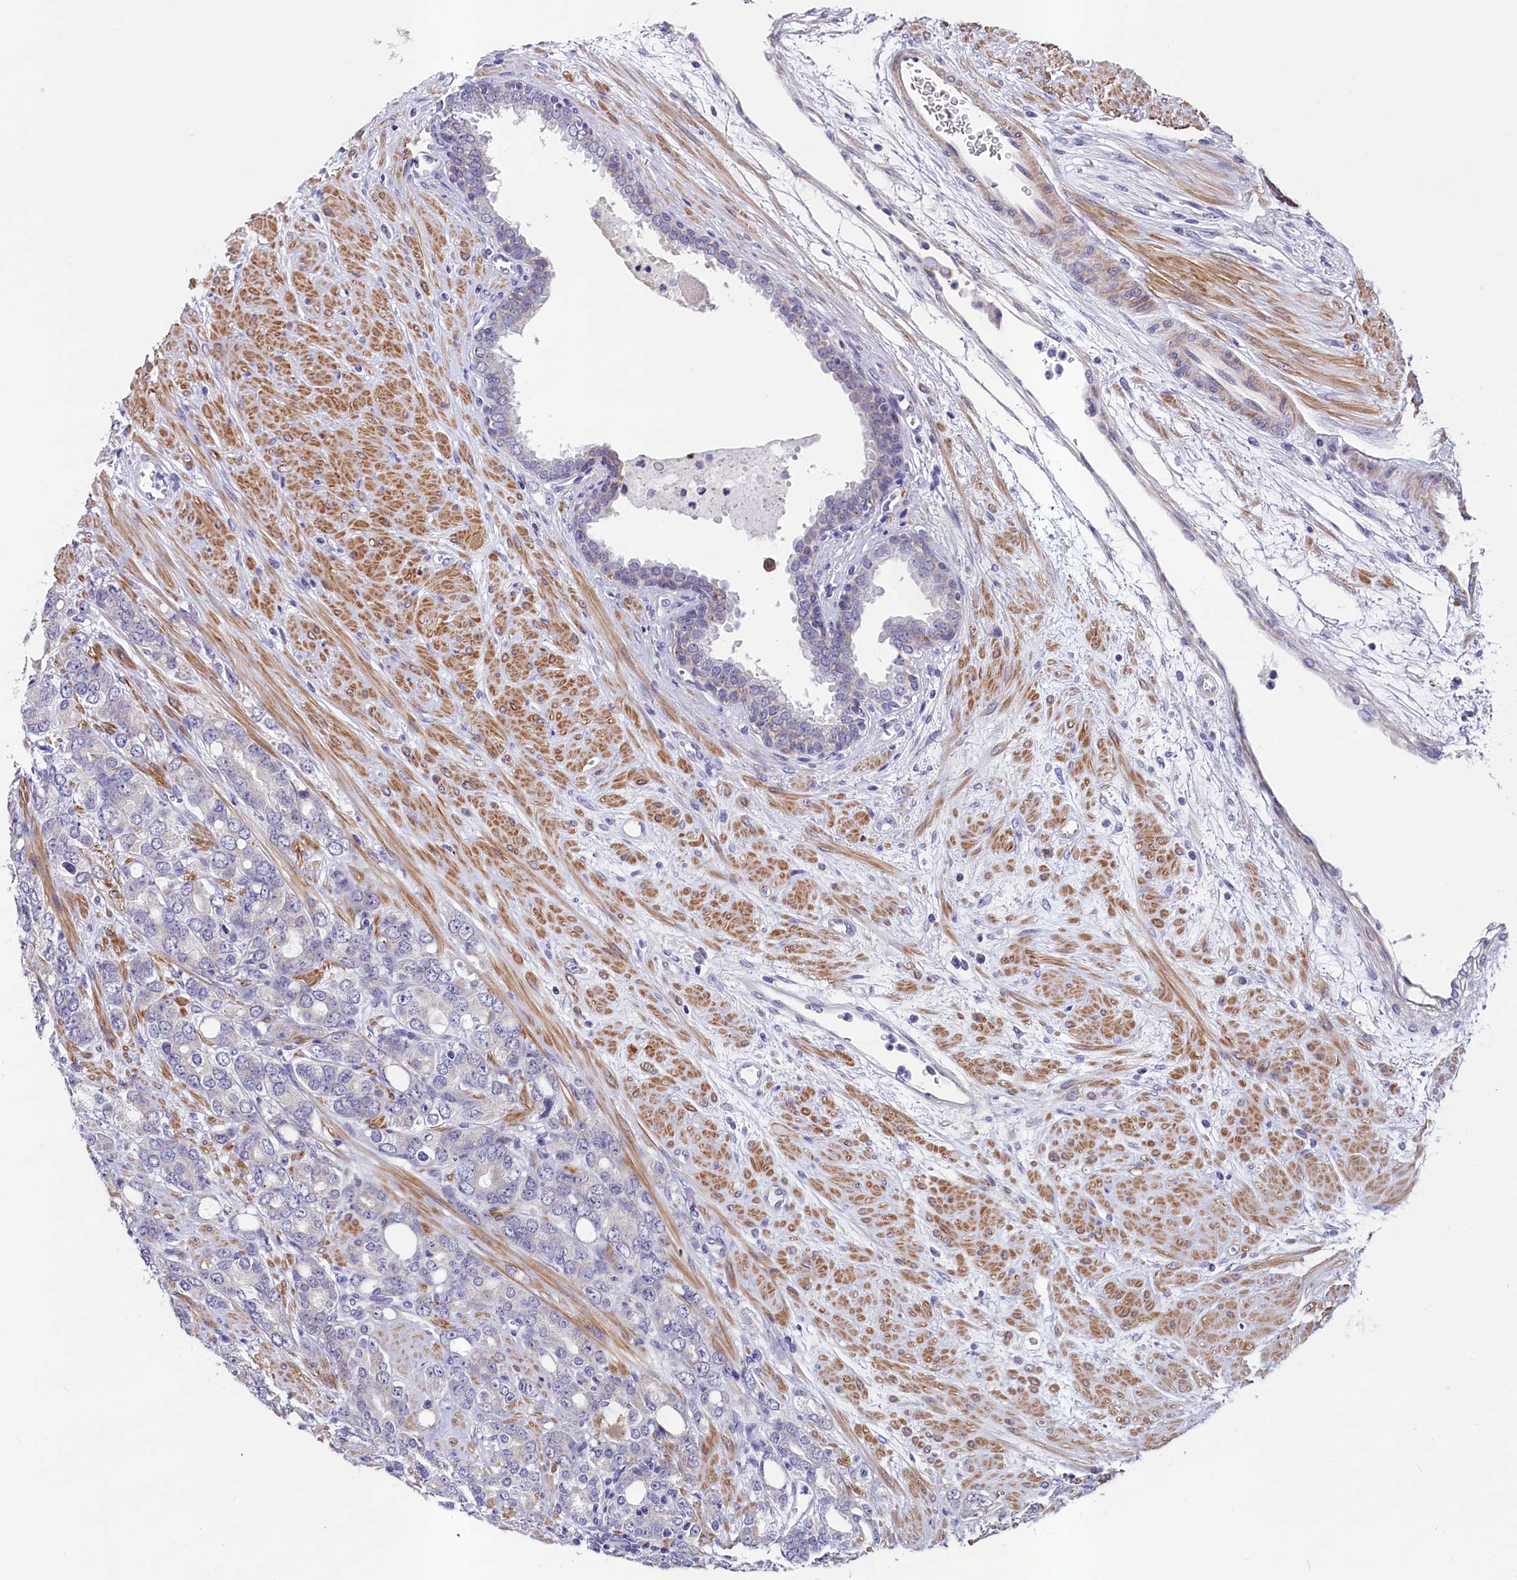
{"staining": {"intensity": "negative", "quantity": "none", "location": "none"}, "tissue": "prostate cancer", "cell_type": "Tumor cells", "image_type": "cancer", "snomed": [{"axis": "morphology", "description": "Adenocarcinoma, High grade"}, {"axis": "topography", "description": "Prostate"}], "caption": "Prostate cancer stained for a protein using immunohistochemistry (IHC) reveals no expression tumor cells.", "gene": "SCD5", "patient": {"sex": "male", "age": 62}}